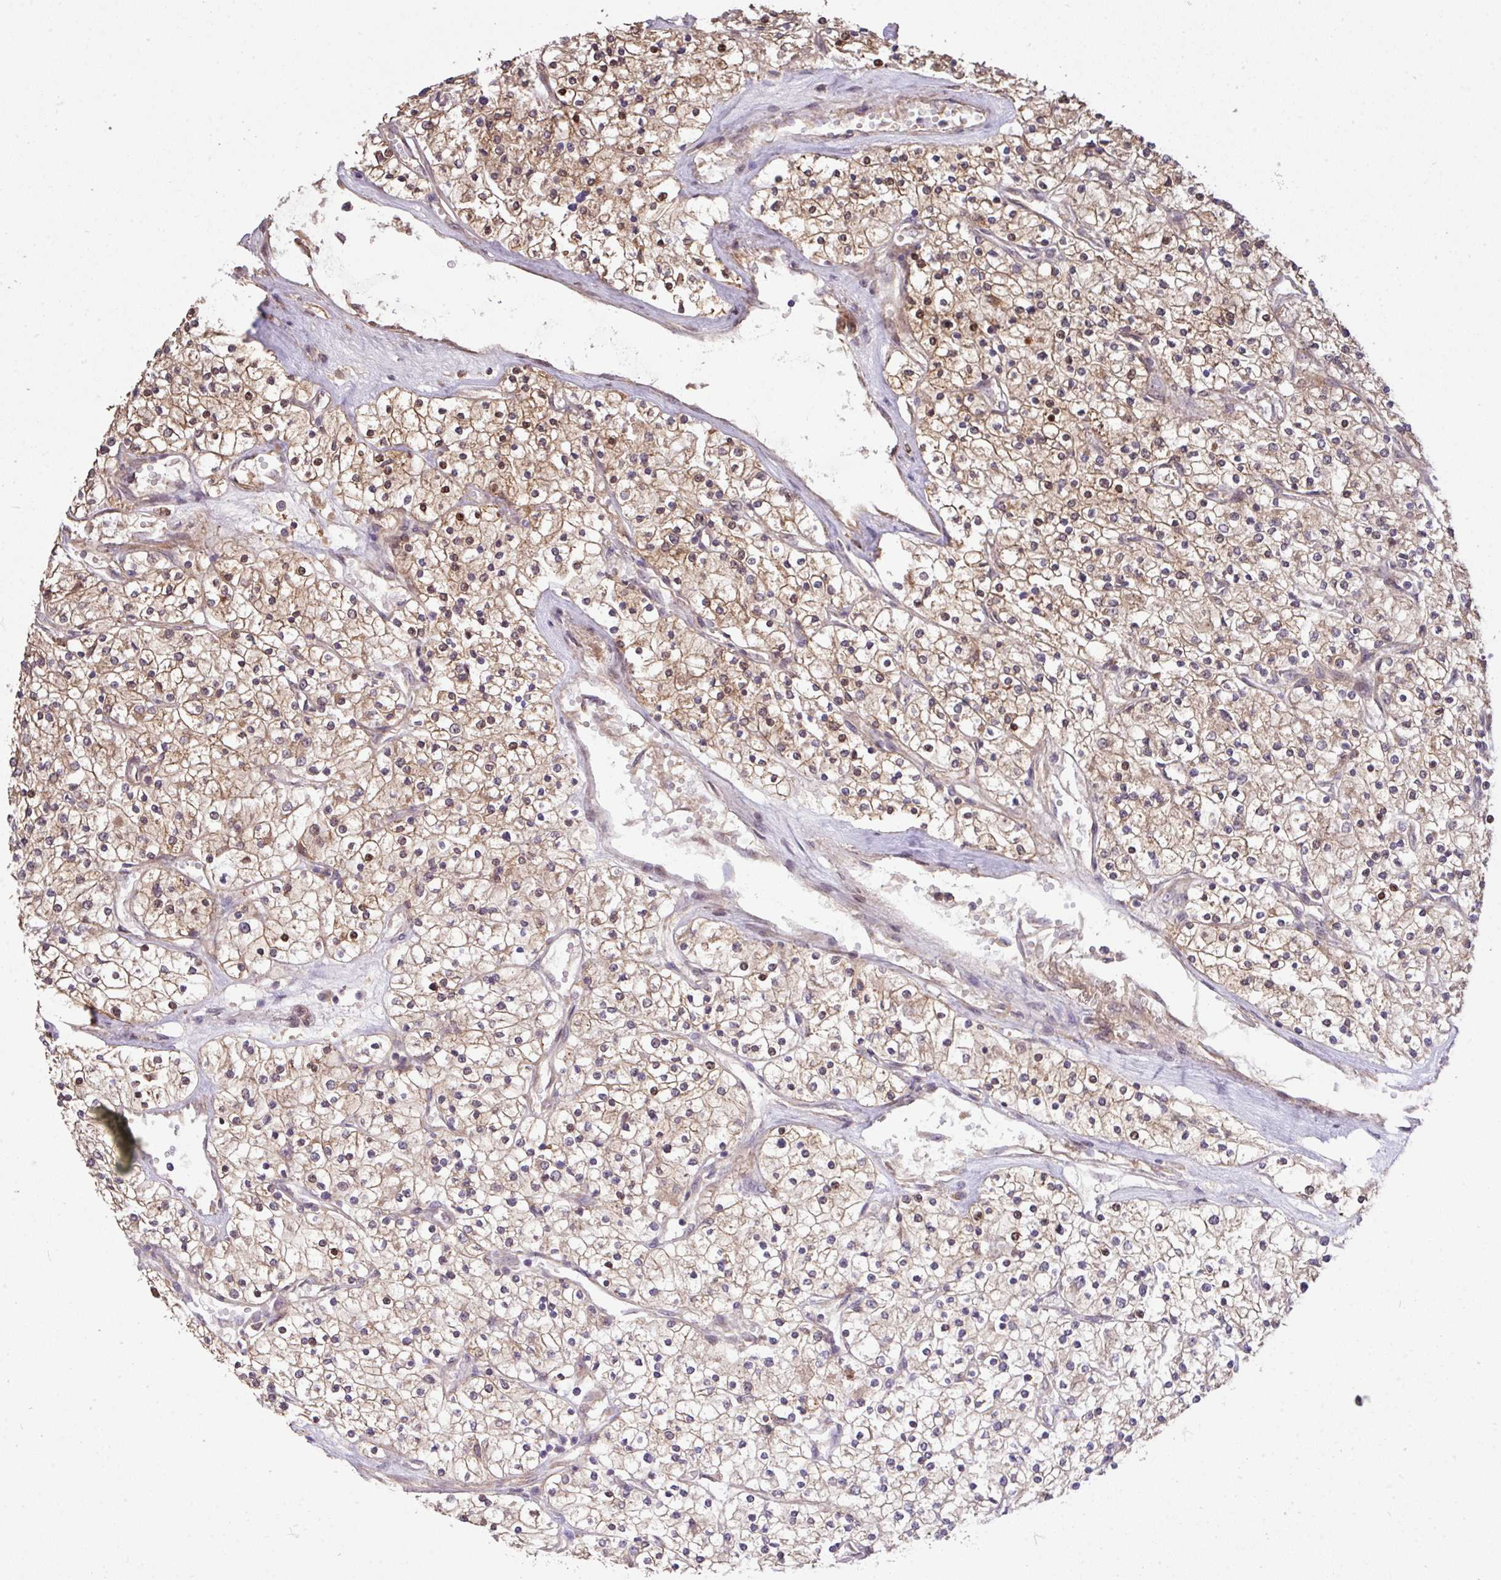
{"staining": {"intensity": "weak", "quantity": "25%-75%", "location": "cytoplasmic/membranous,nuclear"}, "tissue": "renal cancer", "cell_type": "Tumor cells", "image_type": "cancer", "snomed": [{"axis": "morphology", "description": "Adenocarcinoma, NOS"}, {"axis": "topography", "description": "Kidney"}], "caption": "Human renal cancer (adenocarcinoma) stained for a protein (brown) reveals weak cytoplasmic/membranous and nuclear positive staining in about 25%-75% of tumor cells.", "gene": "ARPIN", "patient": {"sex": "male", "age": 80}}